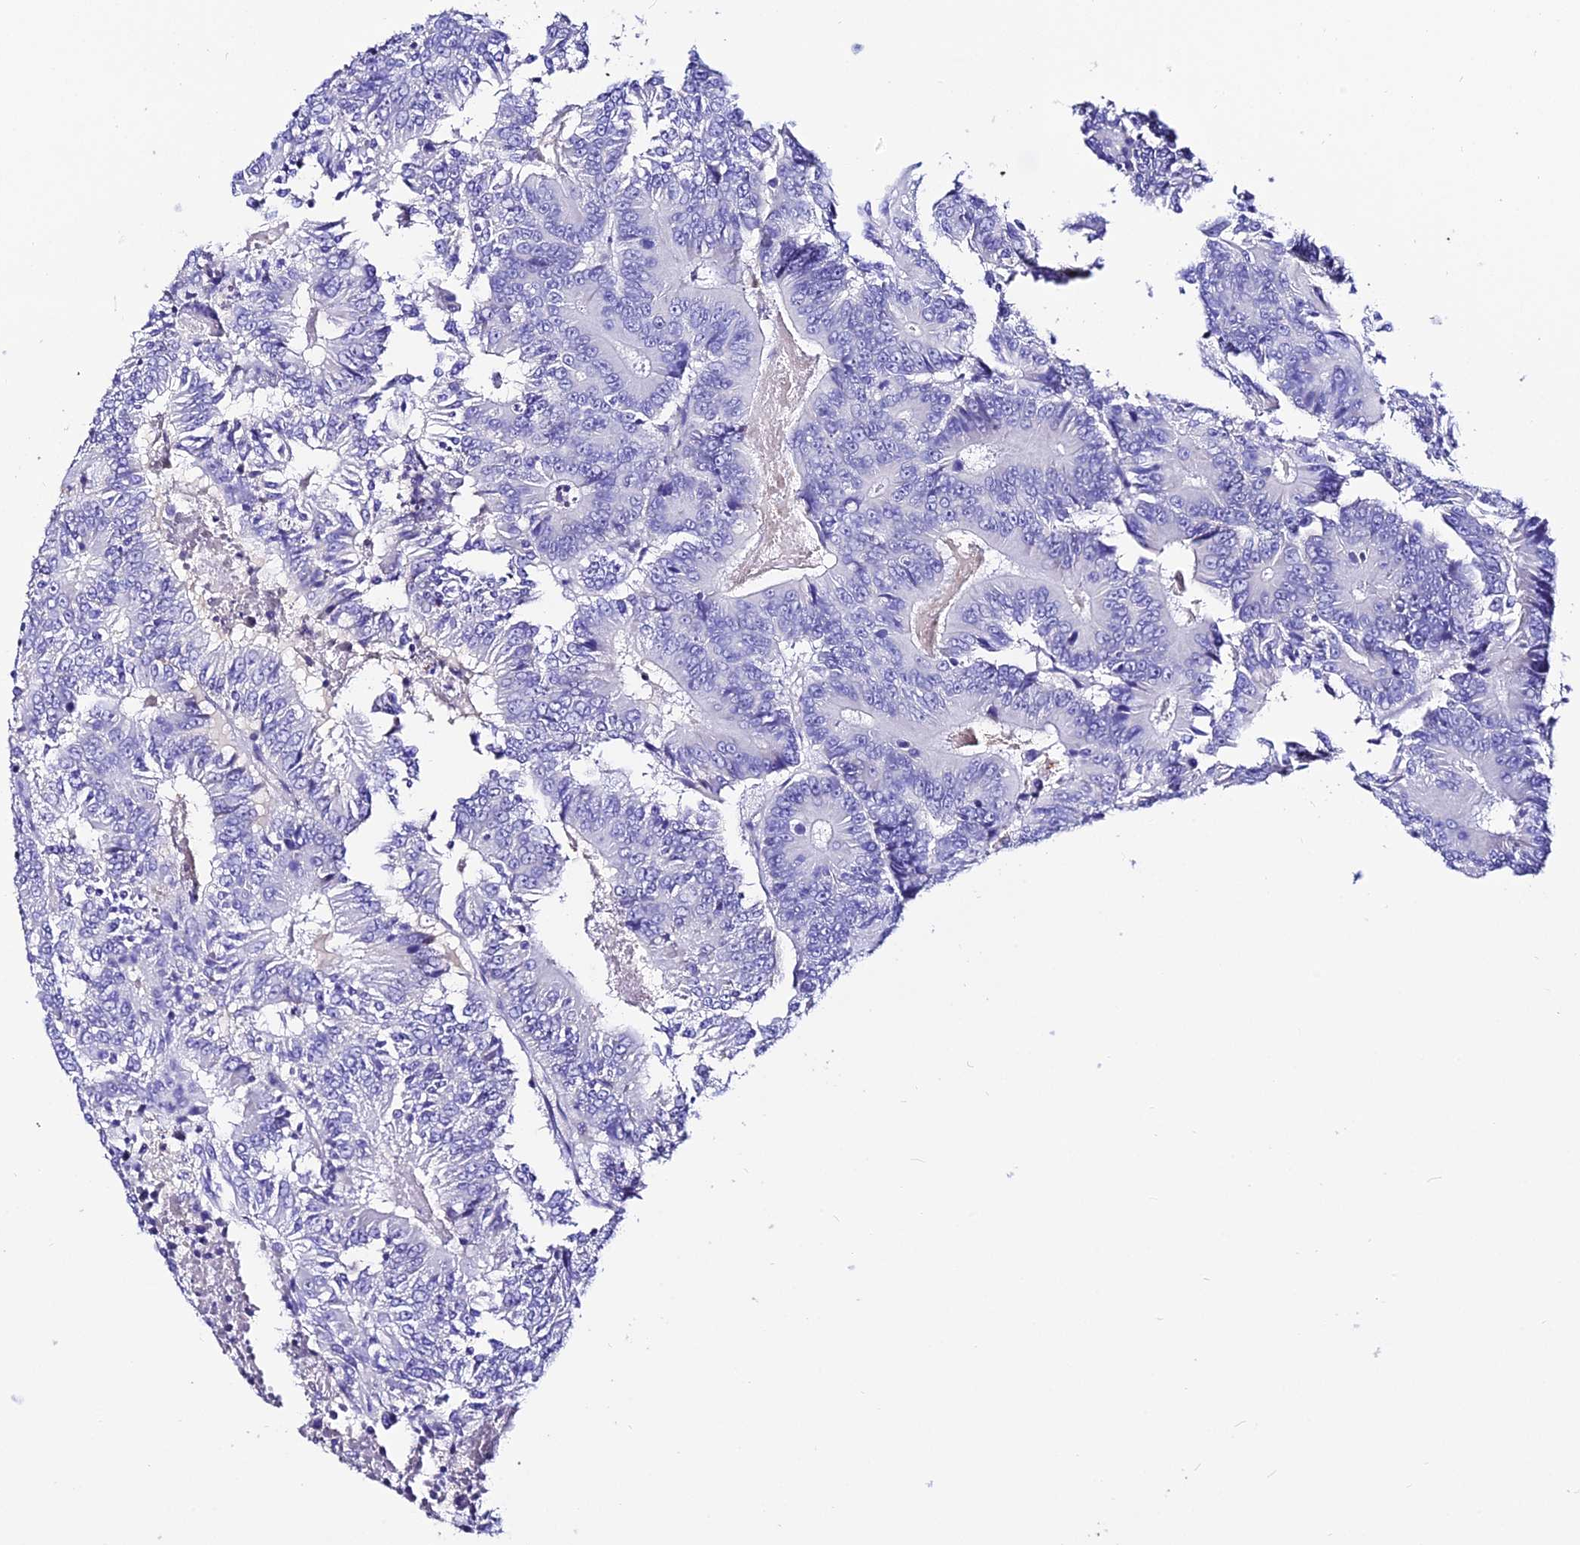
{"staining": {"intensity": "negative", "quantity": "none", "location": "none"}, "tissue": "colorectal cancer", "cell_type": "Tumor cells", "image_type": "cancer", "snomed": [{"axis": "morphology", "description": "Adenocarcinoma, NOS"}, {"axis": "topography", "description": "Colon"}], "caption": "This is an IHC photomicrograph of colorectal cancer. There is no staining in tumor cells.", "gene": "DEFB106A", "patient": {"sex": "male", "age": 83}}